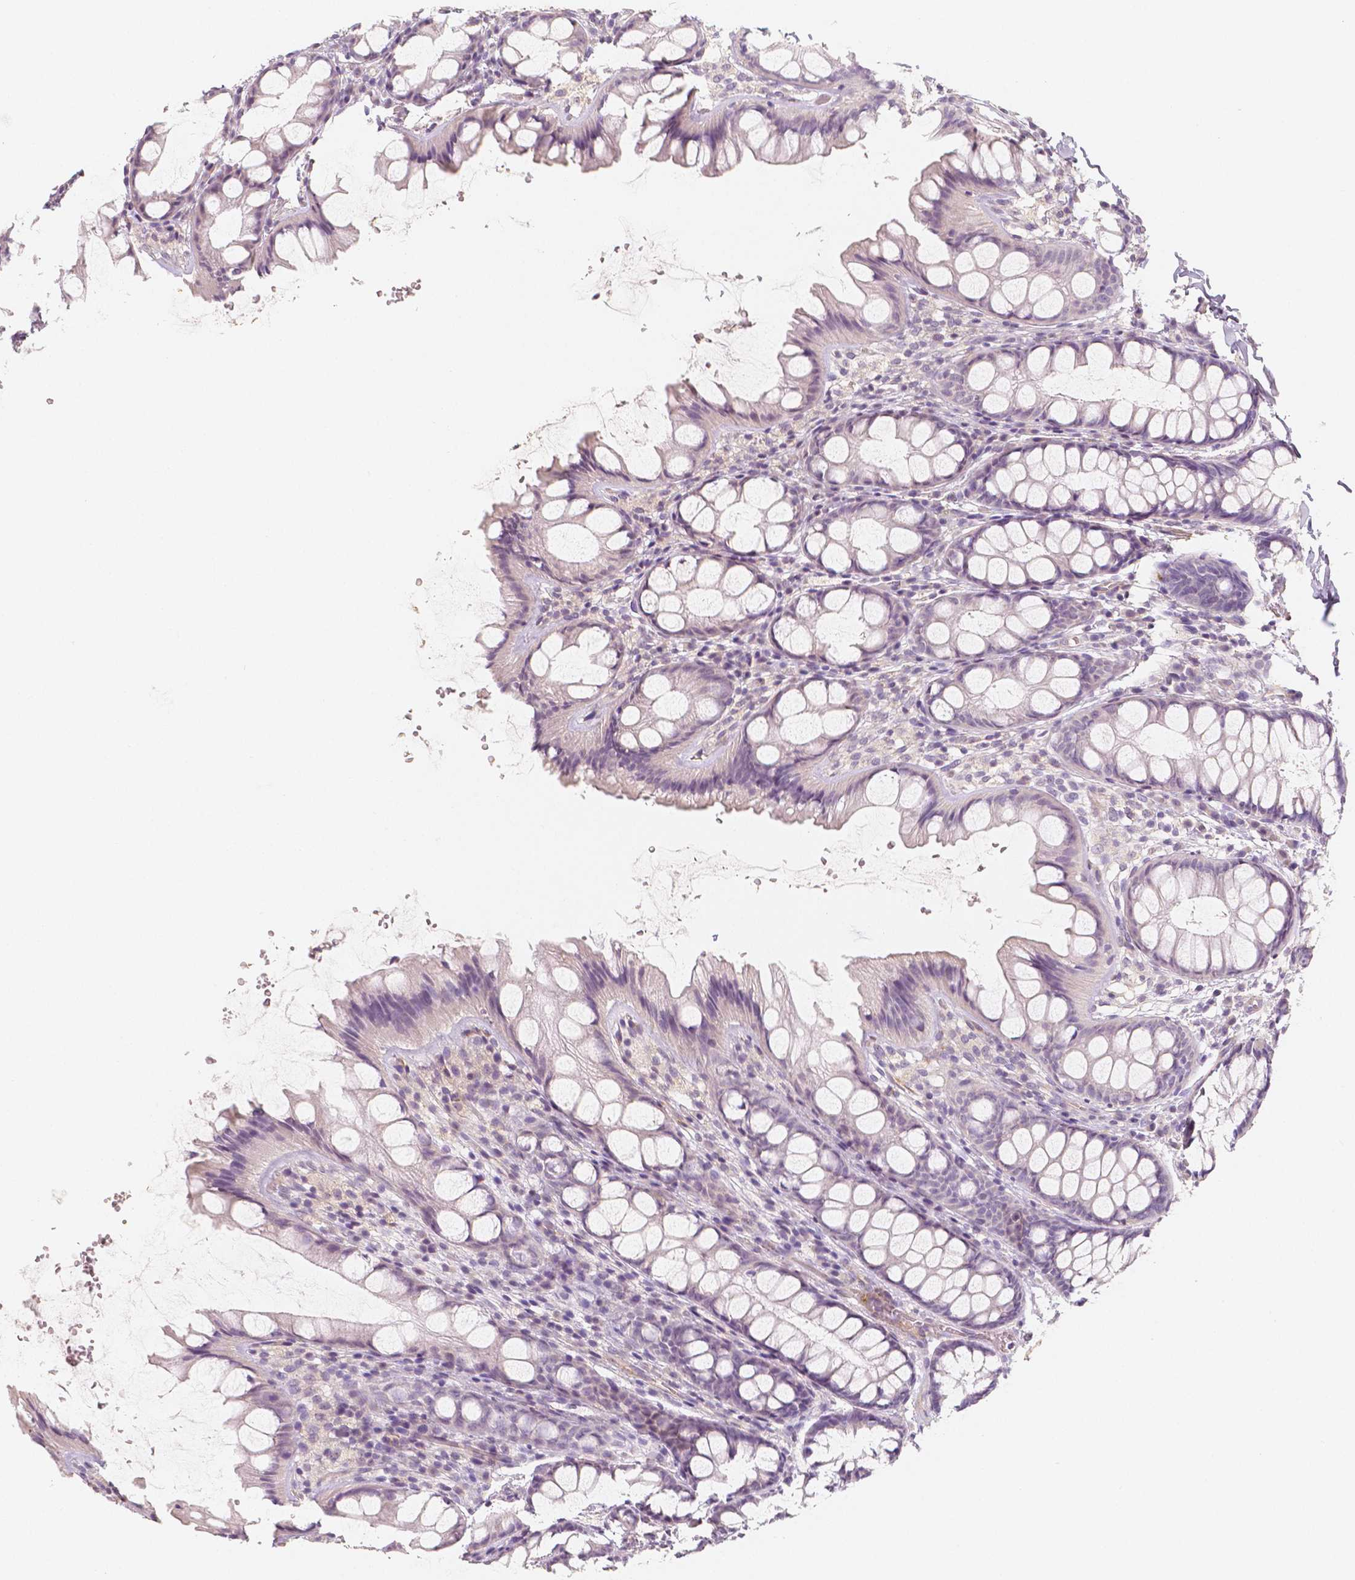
{"staining": {"intensity": "weak", "quantity": "25%-75%", "location": "cytoplasmic/membranous"}, "tissue": "colon", "cell_type": "Endothelial cells", "image_type": "normal", "snomed": [{"axis": "morphology", "description": "Normal tissue, NOS"}, {"axis": "topography", "description": "Colon"}], "caption": "IHC photomicrograph of normal colon stained for a protein (brown), which demonstrates low levels of weak cytoplasmic/membranous expression in approximately 25%-75% of endothelial cells.", "gene": "THY1", "patient": {"sex": "male", "age": 47}}